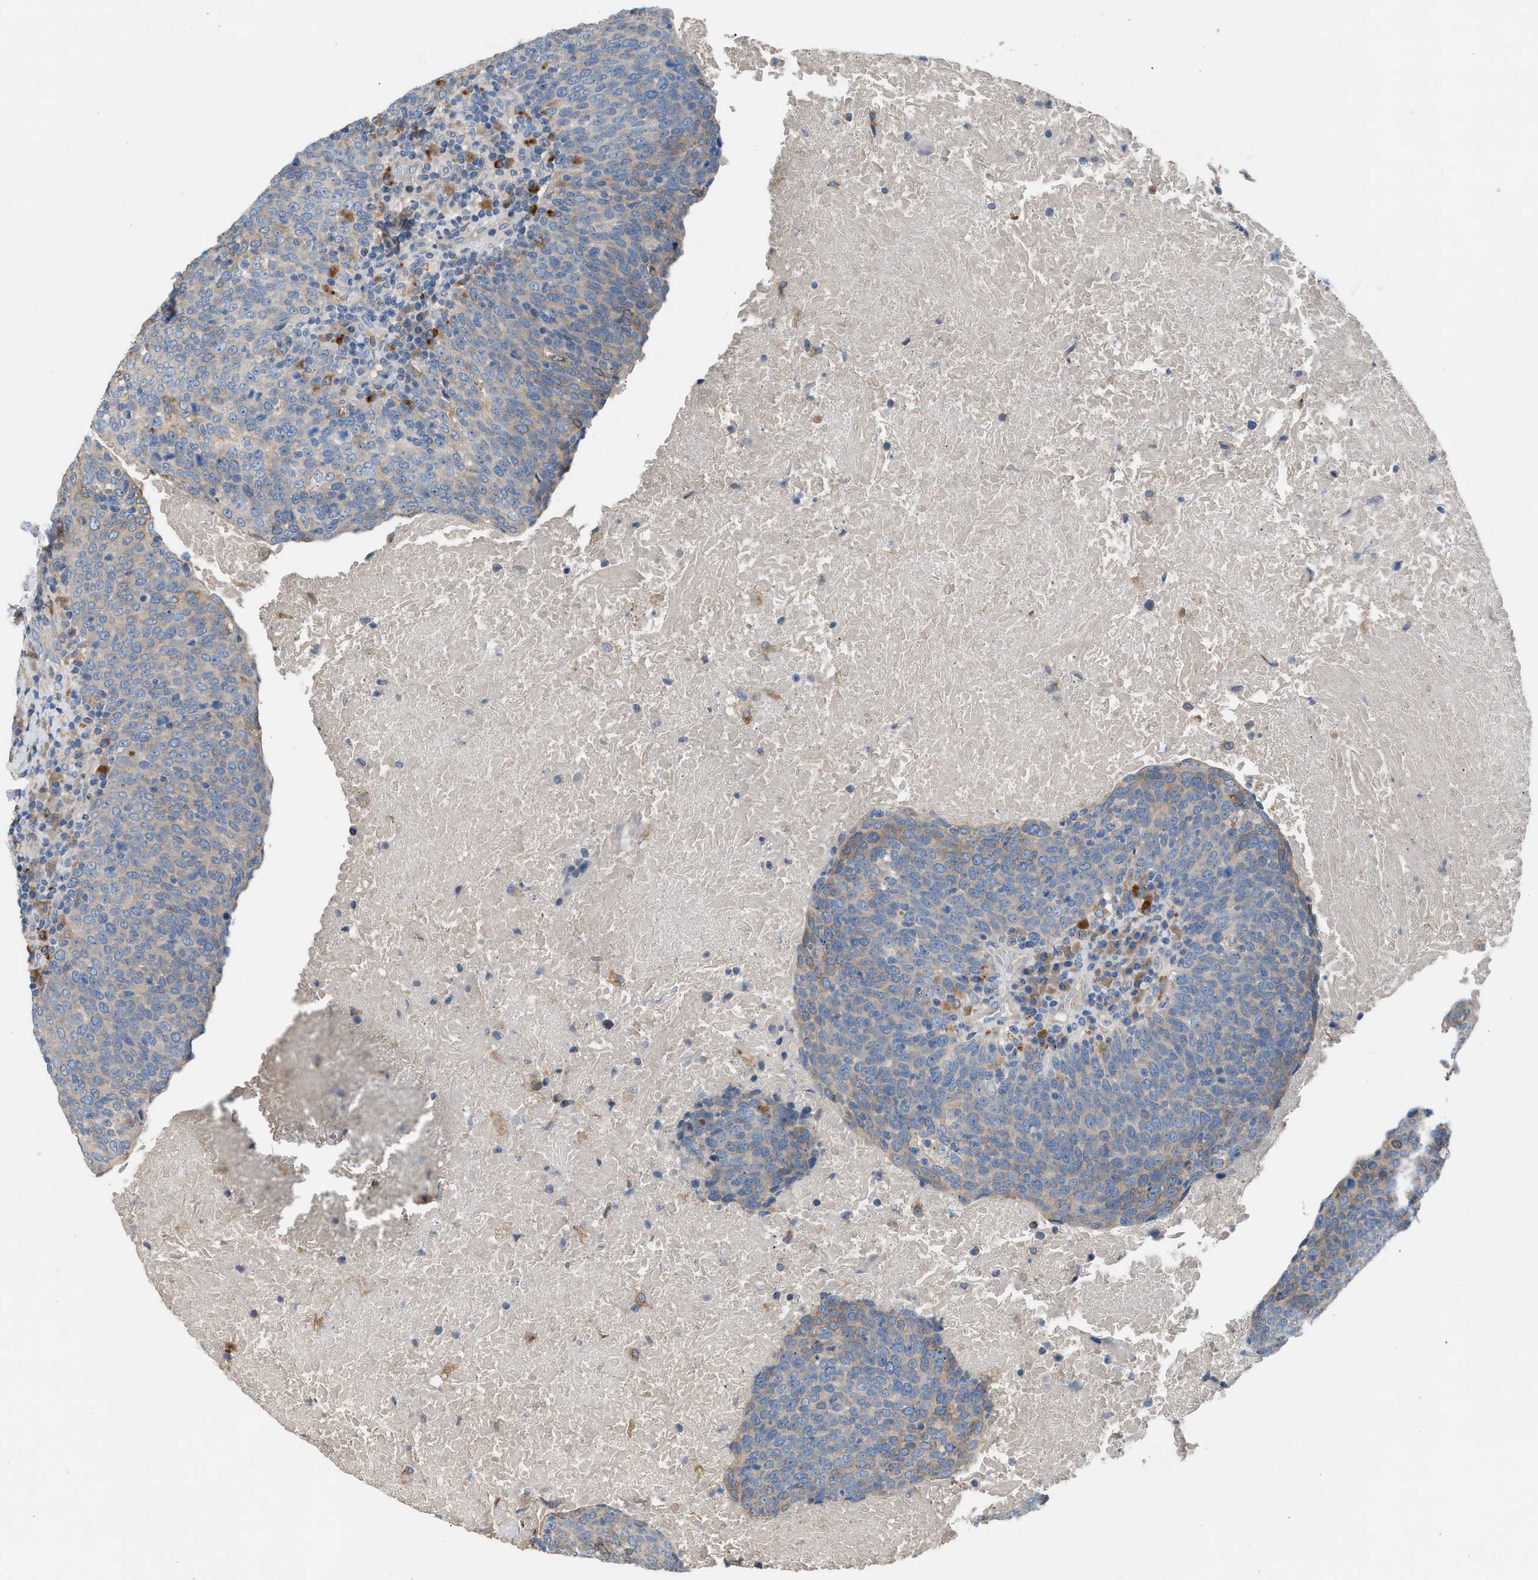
{"staining": {"intensity": "weak", "quantity": "<25%", "location": "cytoplasmic/membranous"}, "tissue": "head and neck cancer", "cell_type": "Tumor cells", "image_type": "cancer", "snomed": [{"axis": "morphology", "description": "Squamous cell carcinoma, NOS"}, {"axis": "morphology", "description": "Squamous cell carcinoma, metastatic, NOS"}, {"axis": "topography", "description": "Lymph node"}, {"axis": "topography", "description": "Head-Neck"}], "caption": "The immunohistochemistry (IHC) histopathology image has no significant expression in tumor cells of head and neck cancer (squamous cell carcinoma) tissue.", "gene": "AOAH", "patient": {"sex": "male", "age": 62}}